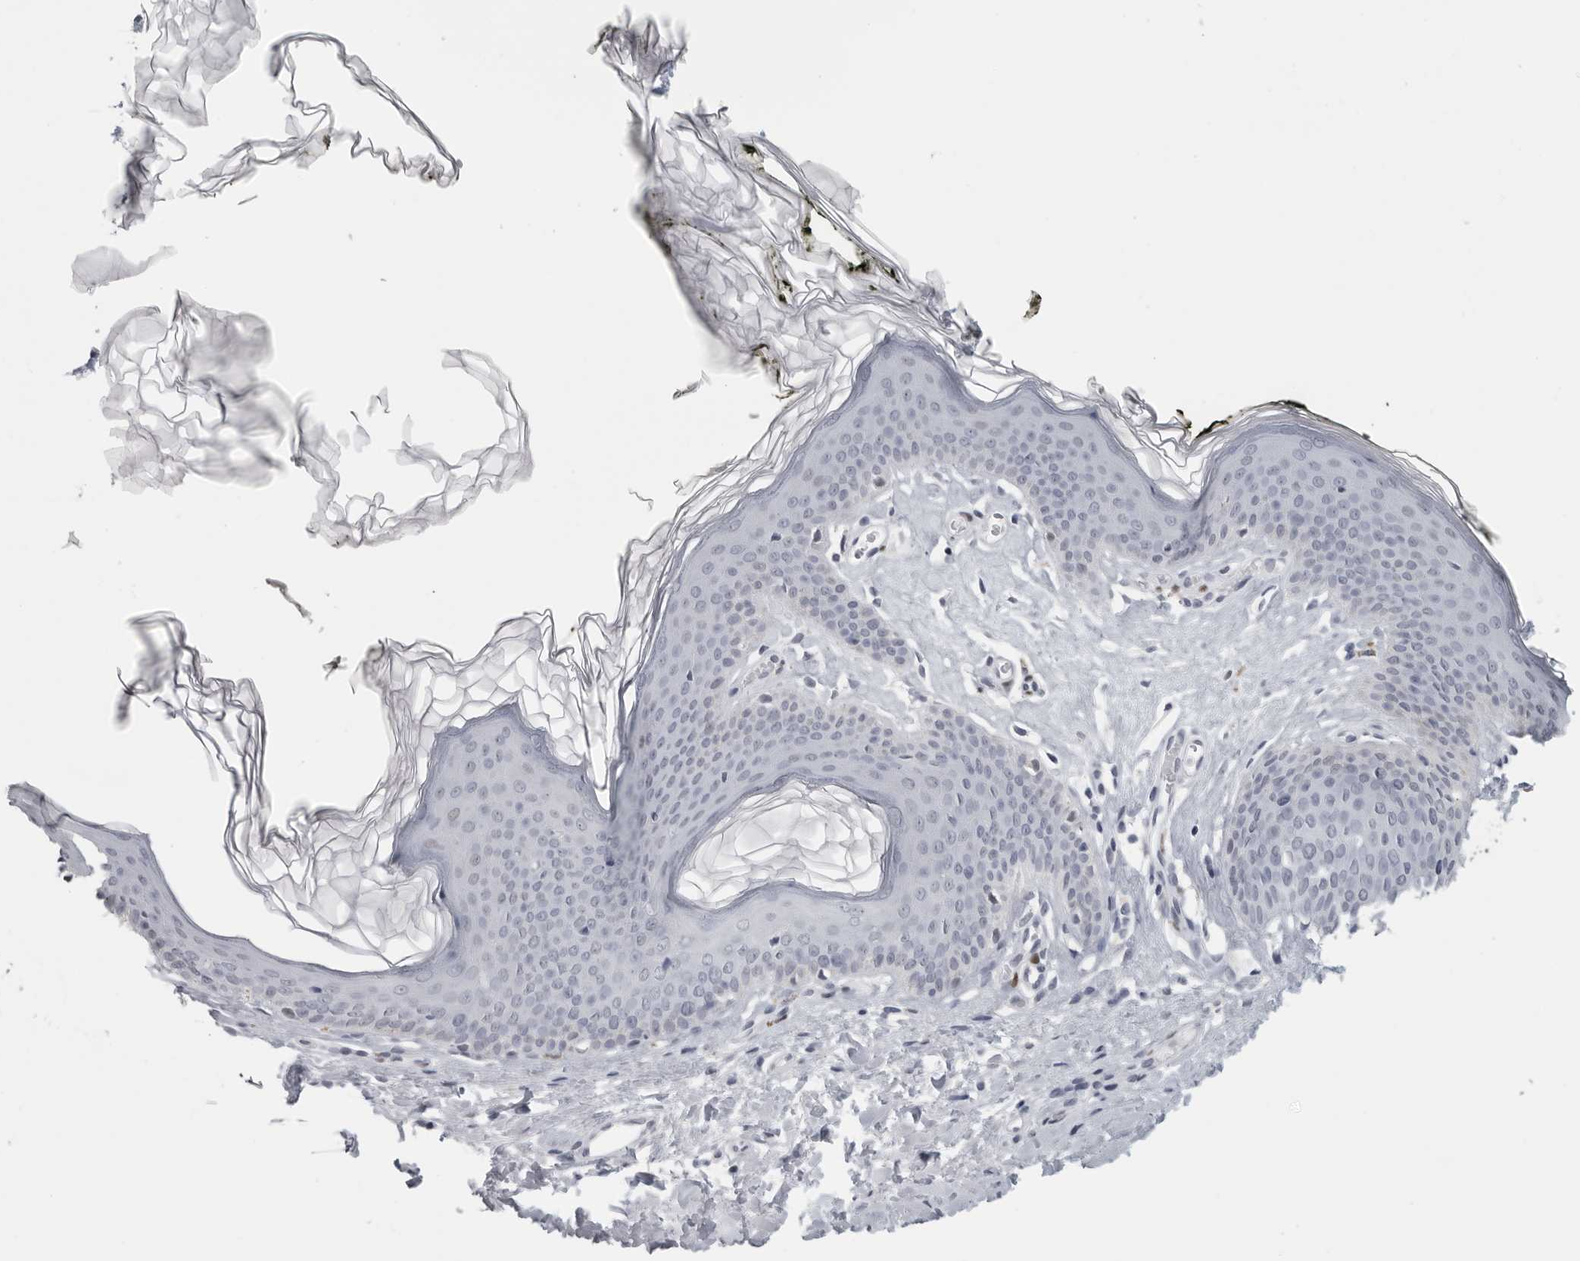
{"staining": {"intensity": "moderate", "quantity": "<25%", "location": "cytoplasmic/membranous"}, "tissue": "skin", "cell_type": "Epidermal cells", "image_type": "normal", "snomed": [{"axis": "morphology", "description": "Normal tissue, NOS"}, {"axis": "morphology", "description": "Inflammation, NOS"}, {"axis": "topography", "description": "Vulva"}], "caption": "An immunohistochemistry micrograph of unremarkable tissue is shown. Protein staining in brown shows moderate cytoplasmic/membranous positivity in skin within epidermal cells. (DAB IHC, brown staining for protein, blue staining for nuclei).", "gene": "SATB2", "patient": {"sex": "female", "age": 84}}